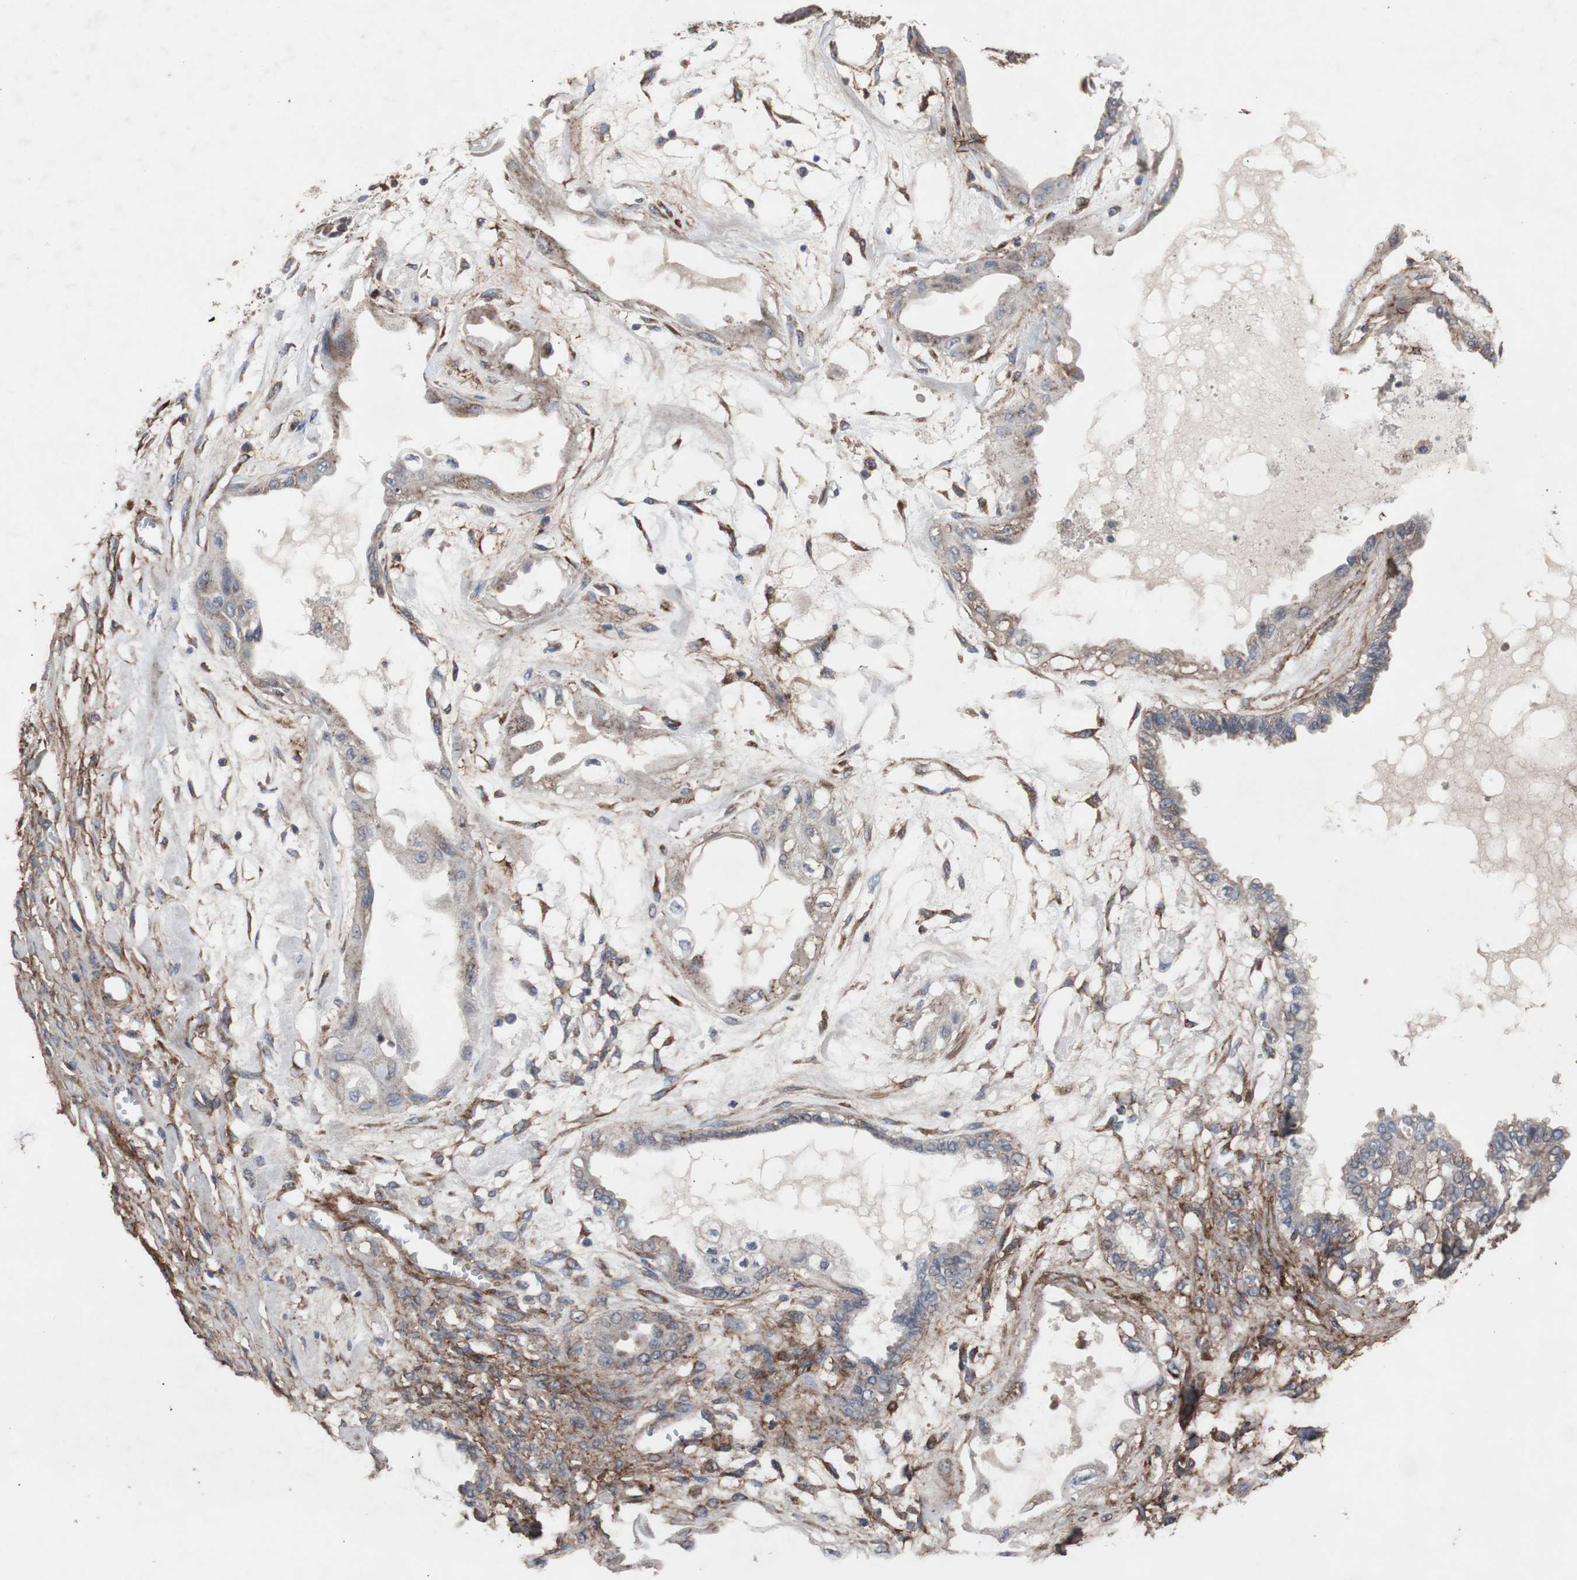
{"staining": {"intensity": "weak", "quantity": "25%-75%", "location": "cytoplasmic/membranous"}, "tissue": "ovarian cancer", "cell_type": "Tumor cells", "image_type": "cancer", "snomed": [{"axis": "morphology", "description": "Carcinoma, NOS"}, {"axis": "morphology", "description": "Carcinoma, endometroid"}, {"axis": "topography", "description": "Ovary"}], "caption": "The immunohistochemical stain shows weak cytoplasmic/membranous expression in tumor cells of carcinoma (ovarian) tissue.", "gene": "COL6A2", "patient": {"sex": "female", "age": 50}}